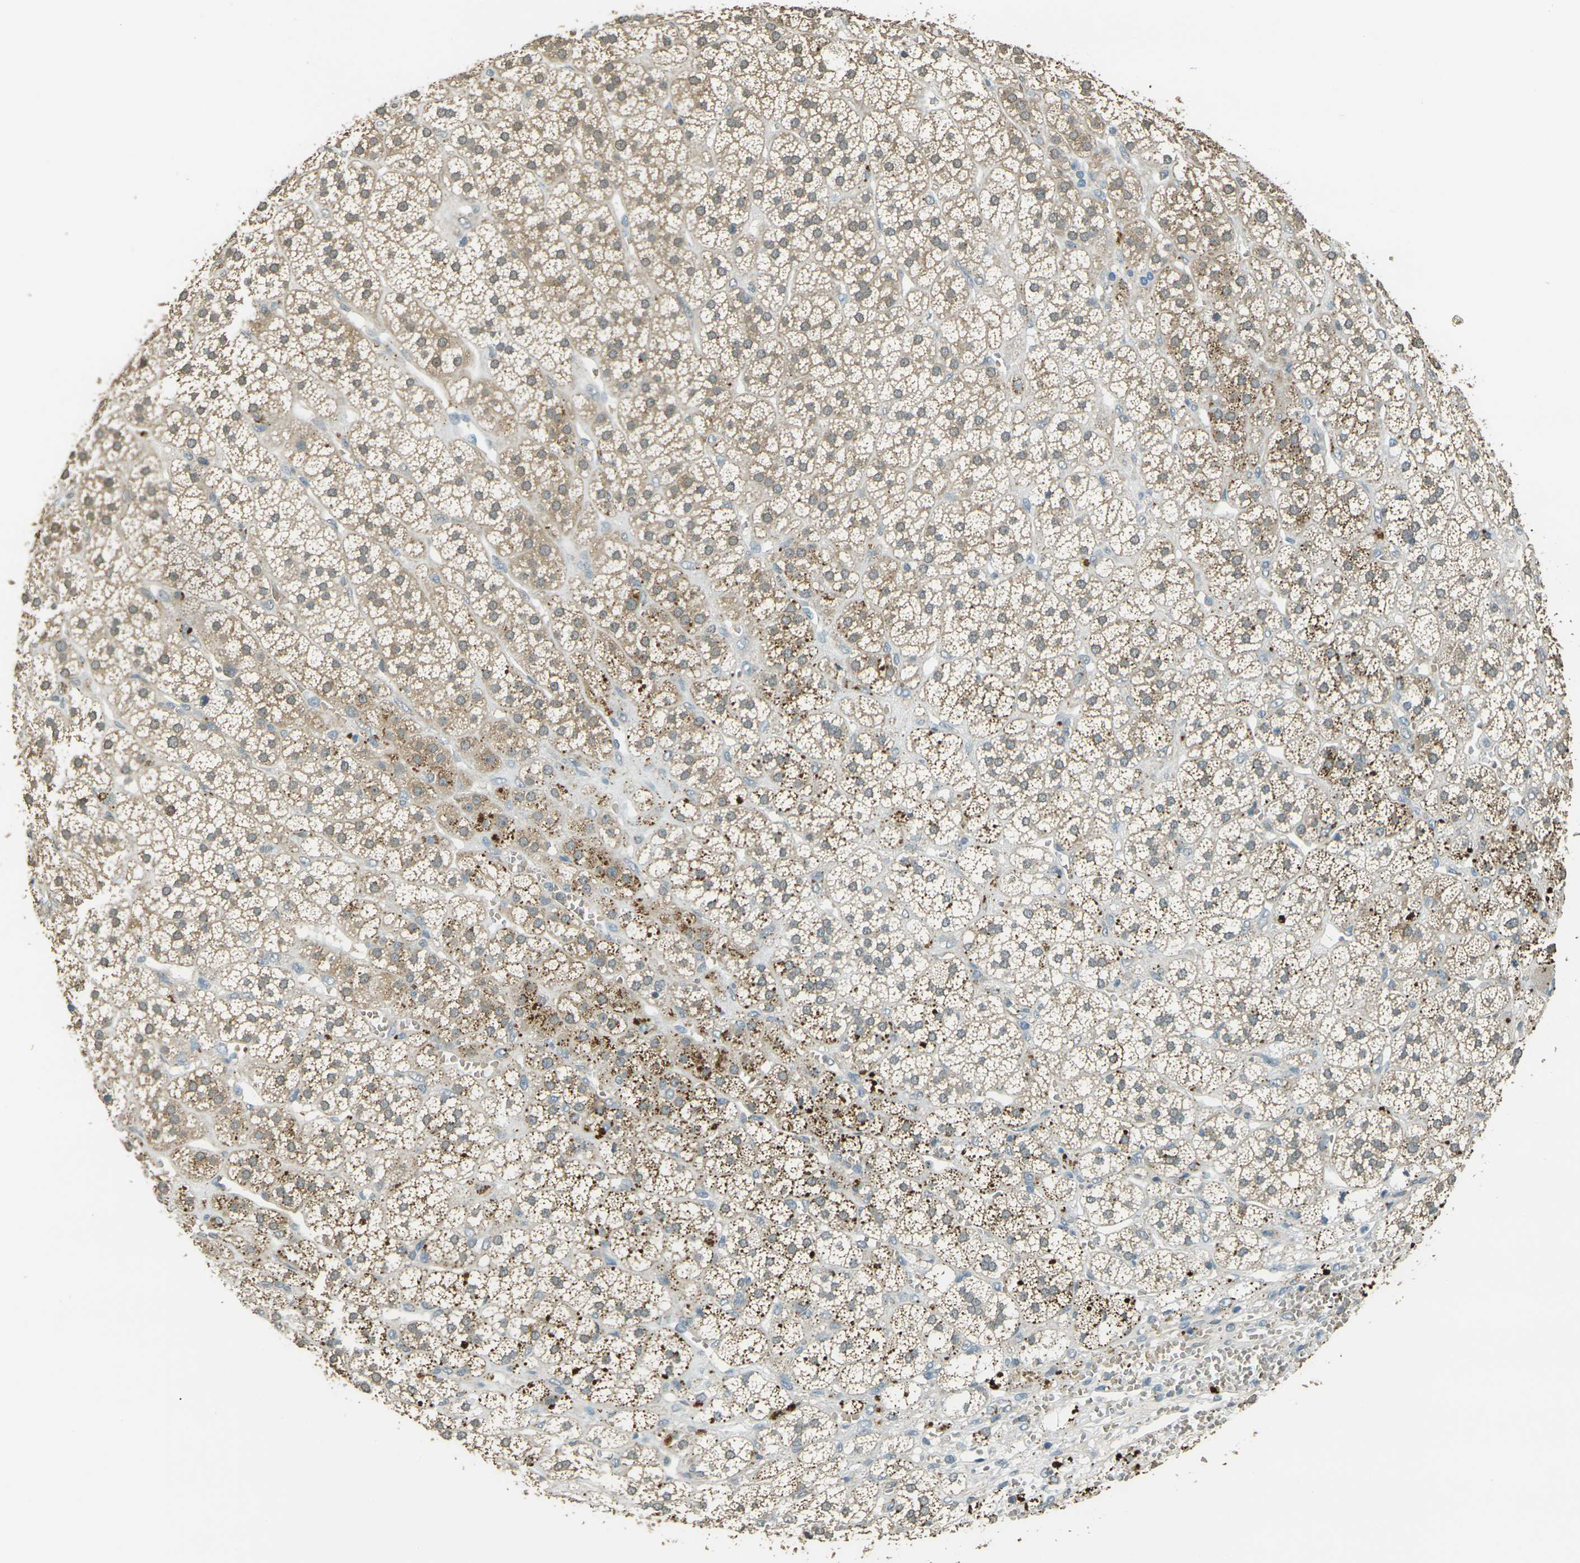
{"staining": {"intensity": "moderate", "quantity": "25%-75%", "location": "cytoplasmic/membranous"}, "tissue": "adrenal gland", "cell_type": "Glandular cells", "image_type": "normal", "snomed": [{"axis": "morphology", "description": "Normal tissue, NOS"}, {"axis": "topography", "description": "Adrenal gland"}], "caption": "Adrenal gland stained with DAB (3,3'-diaminobenzidine) immunohistochemistry (IHC) exhibits medium levels of moderate cytoplasmic/membranous staining in approximately 25%-75% of glandular cells. Immunohistochemistry (ihc) stains the protein of interest in brown and the nuclei are stained blue.", "gene": "TOR1A", "patient": {"sex": "male", "age": 56}}